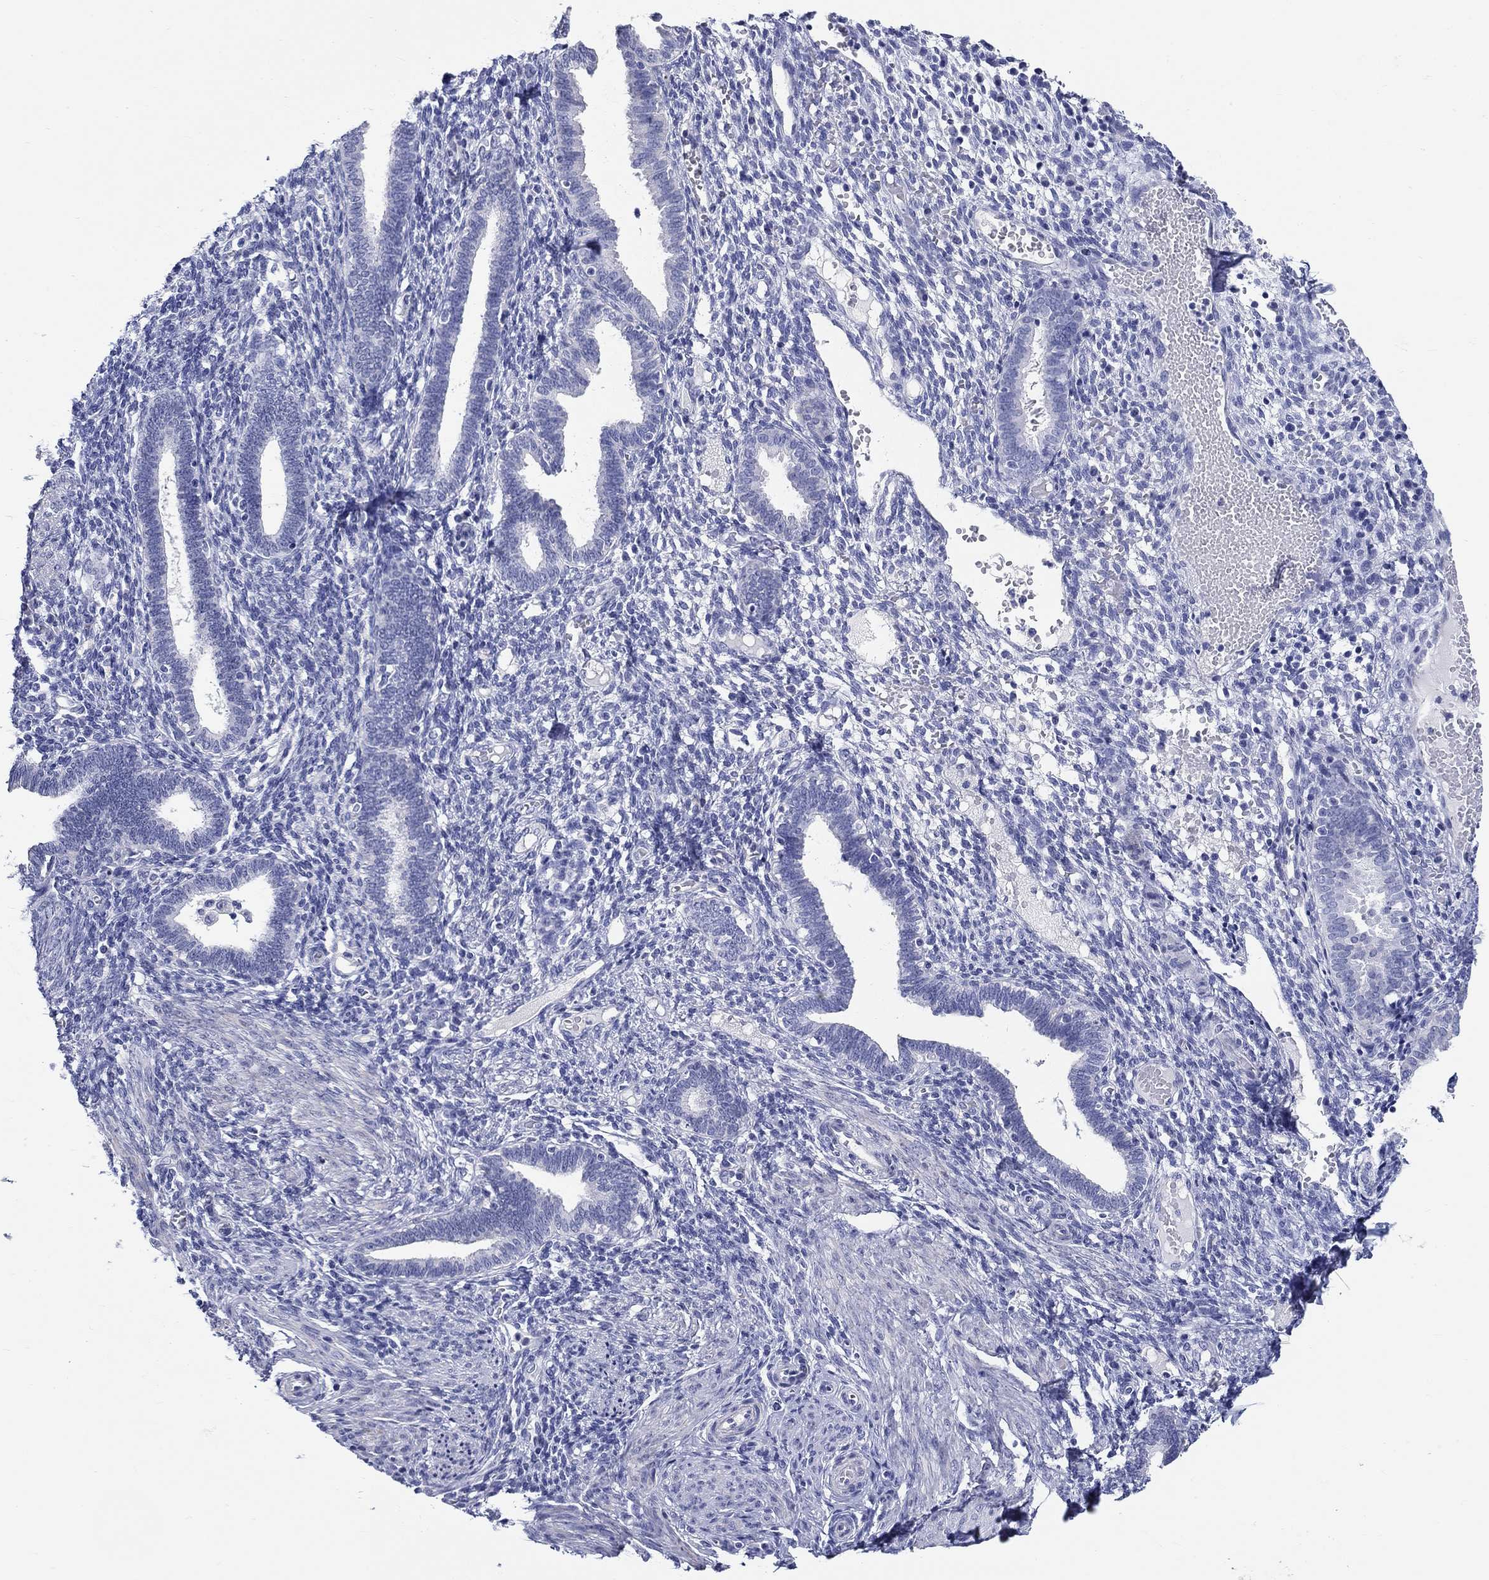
{"staining": {"intensity": "negative", "quantity": "none", "location": "none"}, "tissue": "endometrium", "cell_type": "Cells in endometrial stroma", "image_type": "normal", "snomed": [{"axis": "morphology", "description": "Normal tissue, NOS"}, {"axis": "topography", "description": "Endometrium"}], "caption": "Immunohistochemistry micrograph of normal endometrium: endometrium stained with DAB demonstrates no significant protein positivity in cells in endometrial stroma. (Brightfield microscopy of DAB IHC at high magnification).", "gene": "CRYGS", "patient": {"sex": "female", "age": 42}}